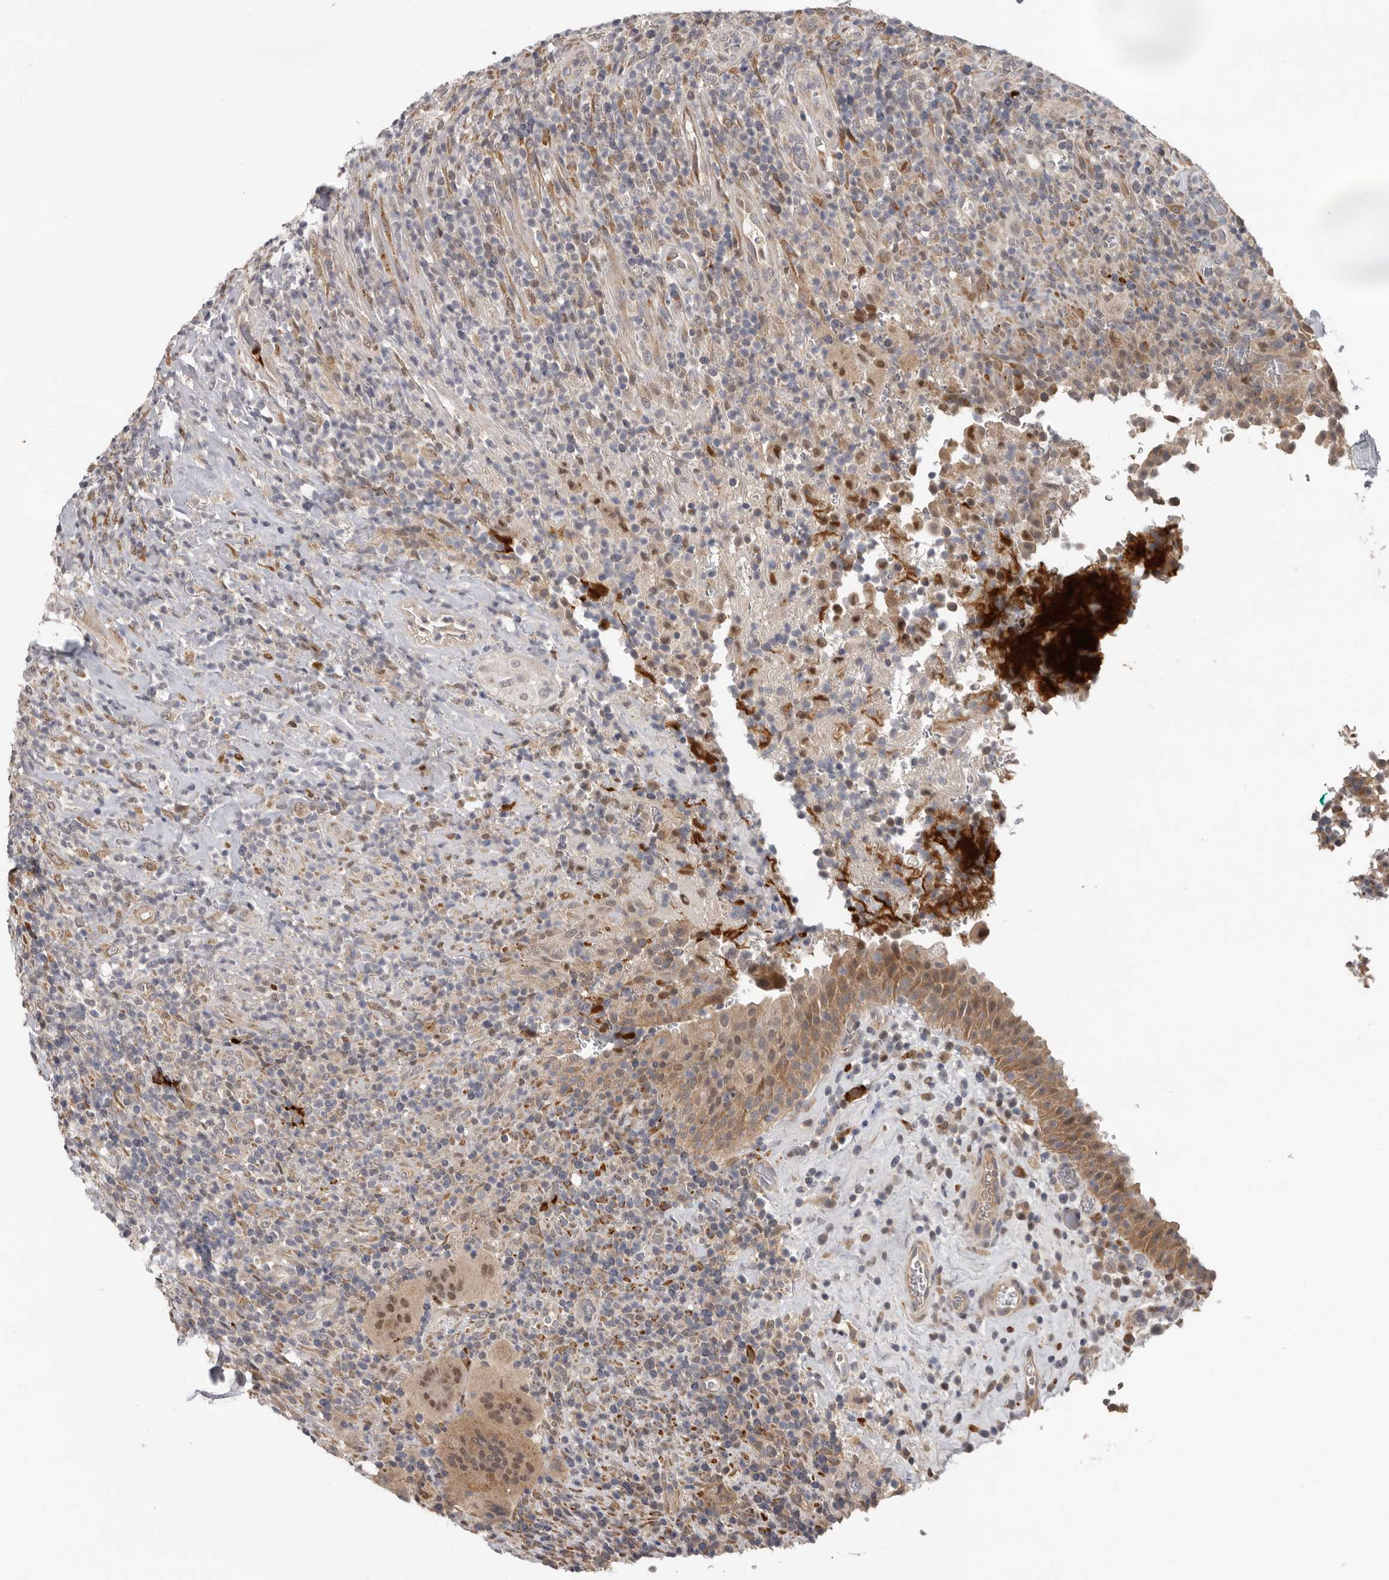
{"staining": {"intensity": "moderate", "quantity": ">75%", "location": "cytoplasmic/membranous,nuclear"}, "tissue": "urinary bladder", "cell_type": "Urothelial cells", "image_type": "normal", "snomed": [{"axis": "morphology", "description": "Normal tissue, NOS"}, {"axis": "morphology", "description": "Inflammation, NOS"}, {"axis": "topography", "description": "Urinary bladder"}], "caption": "Immunohistochemistry (IHC) staining of unremarkable urinary bladder, which demonstrates medium levels of moderate cytoplasmic/membranous,nuclear staining in about >75% of urothelial cells indicating moderate cytoplasmic/membranous,nuclear protein staining. The staining was performed using DAB (3,3'-diaminobenzidine) (brown) for protein detection and nuclei were counterstained in hematoxylin (blue).", "gene": "MTF1", "patient": {"sex": "female", "age": 75}}